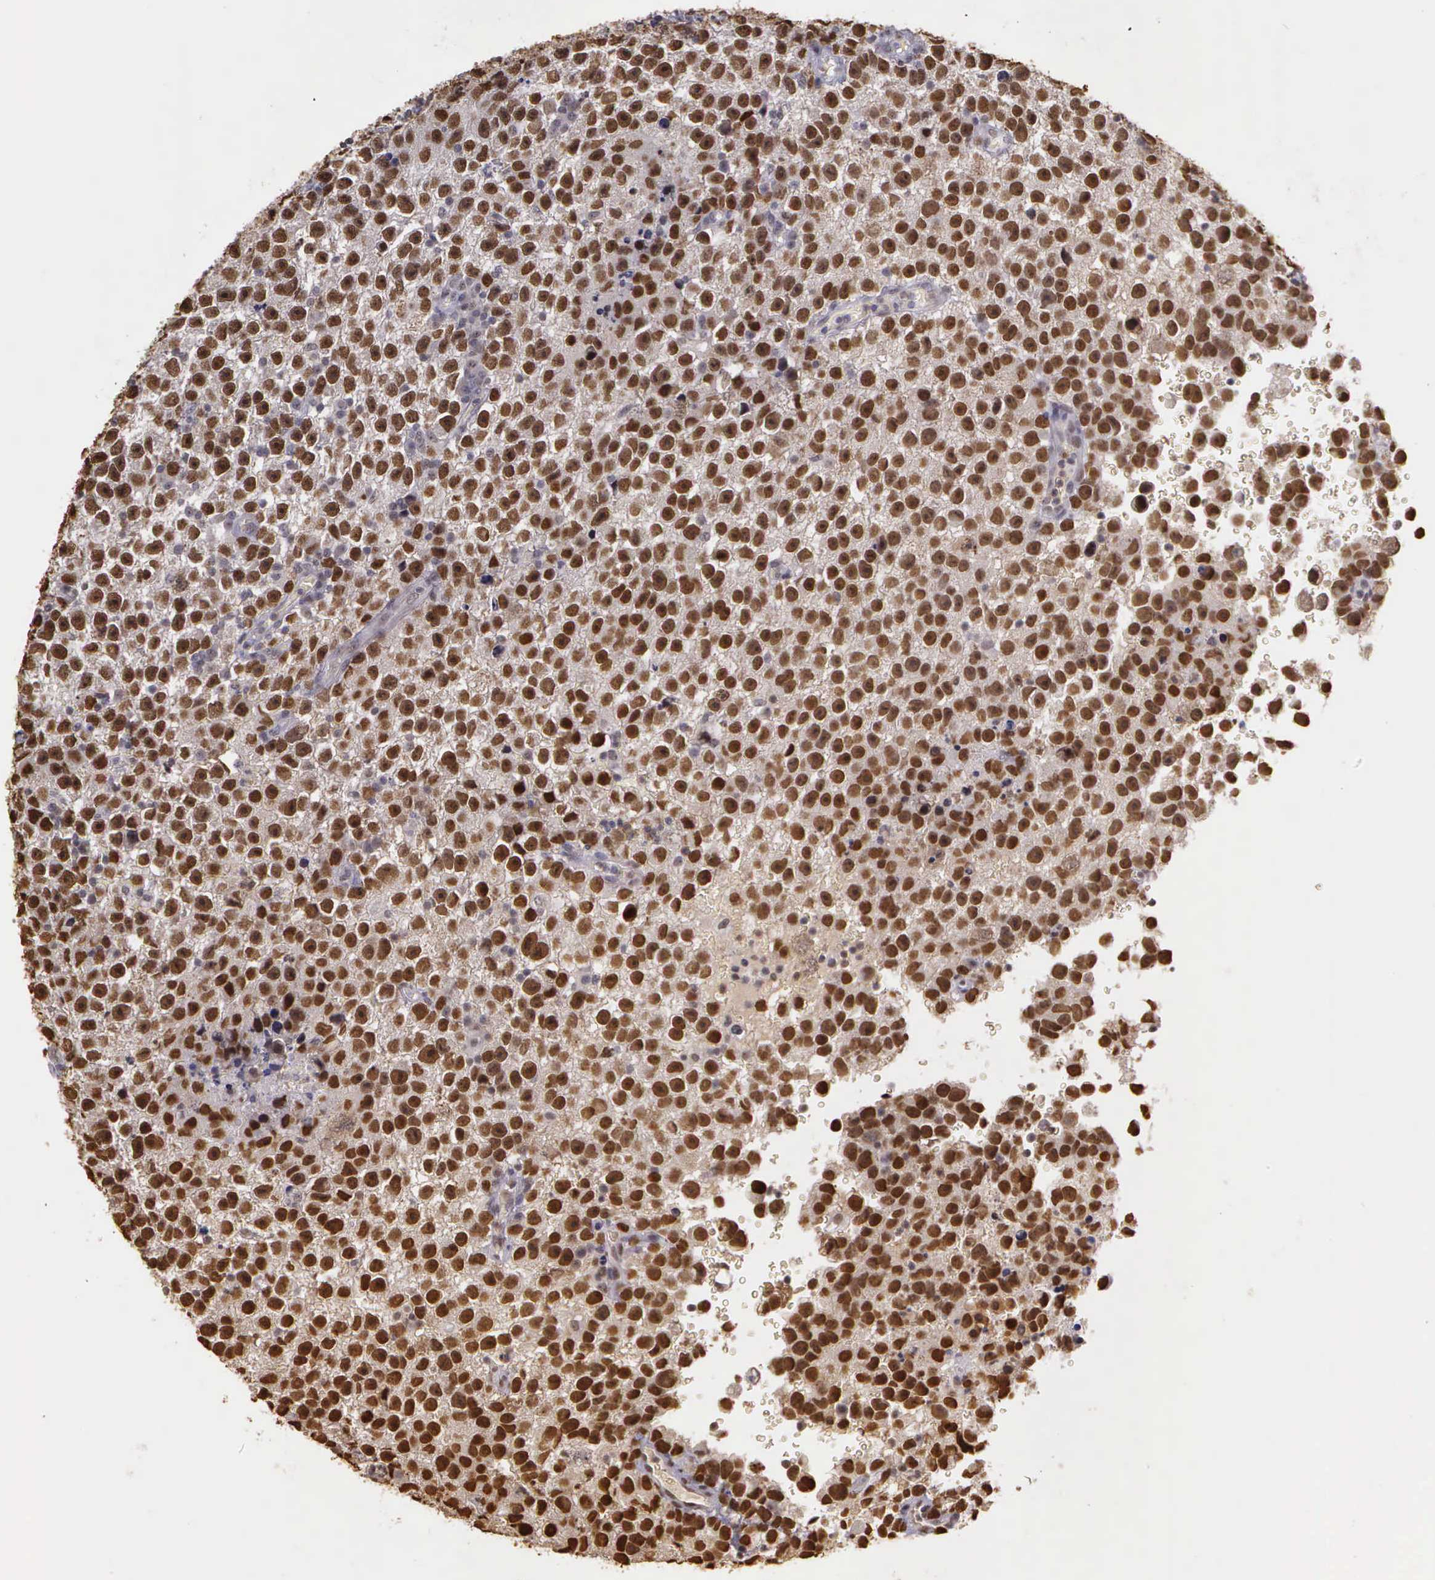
{"staining": {"intensity": "moderate", "quantity": ">75%", "location": "nuclear"}, "tissue": "testis cancer", "cell_type": "Tumor cells", "image_type": "cancer", "snomed": [{"axis": "morphology", "description": "Seminoma, NOS"}, {"axis": "topography", "description": "Testis"}], "caption": "Testis cancer (seminoma) was stained to show a protein in brown. There is medium levels of moderate nuclear positivity in approximately >75% of tumor cells.", "gene": "ARMCX5", "patient": {"sex": "male", "age": 33}}